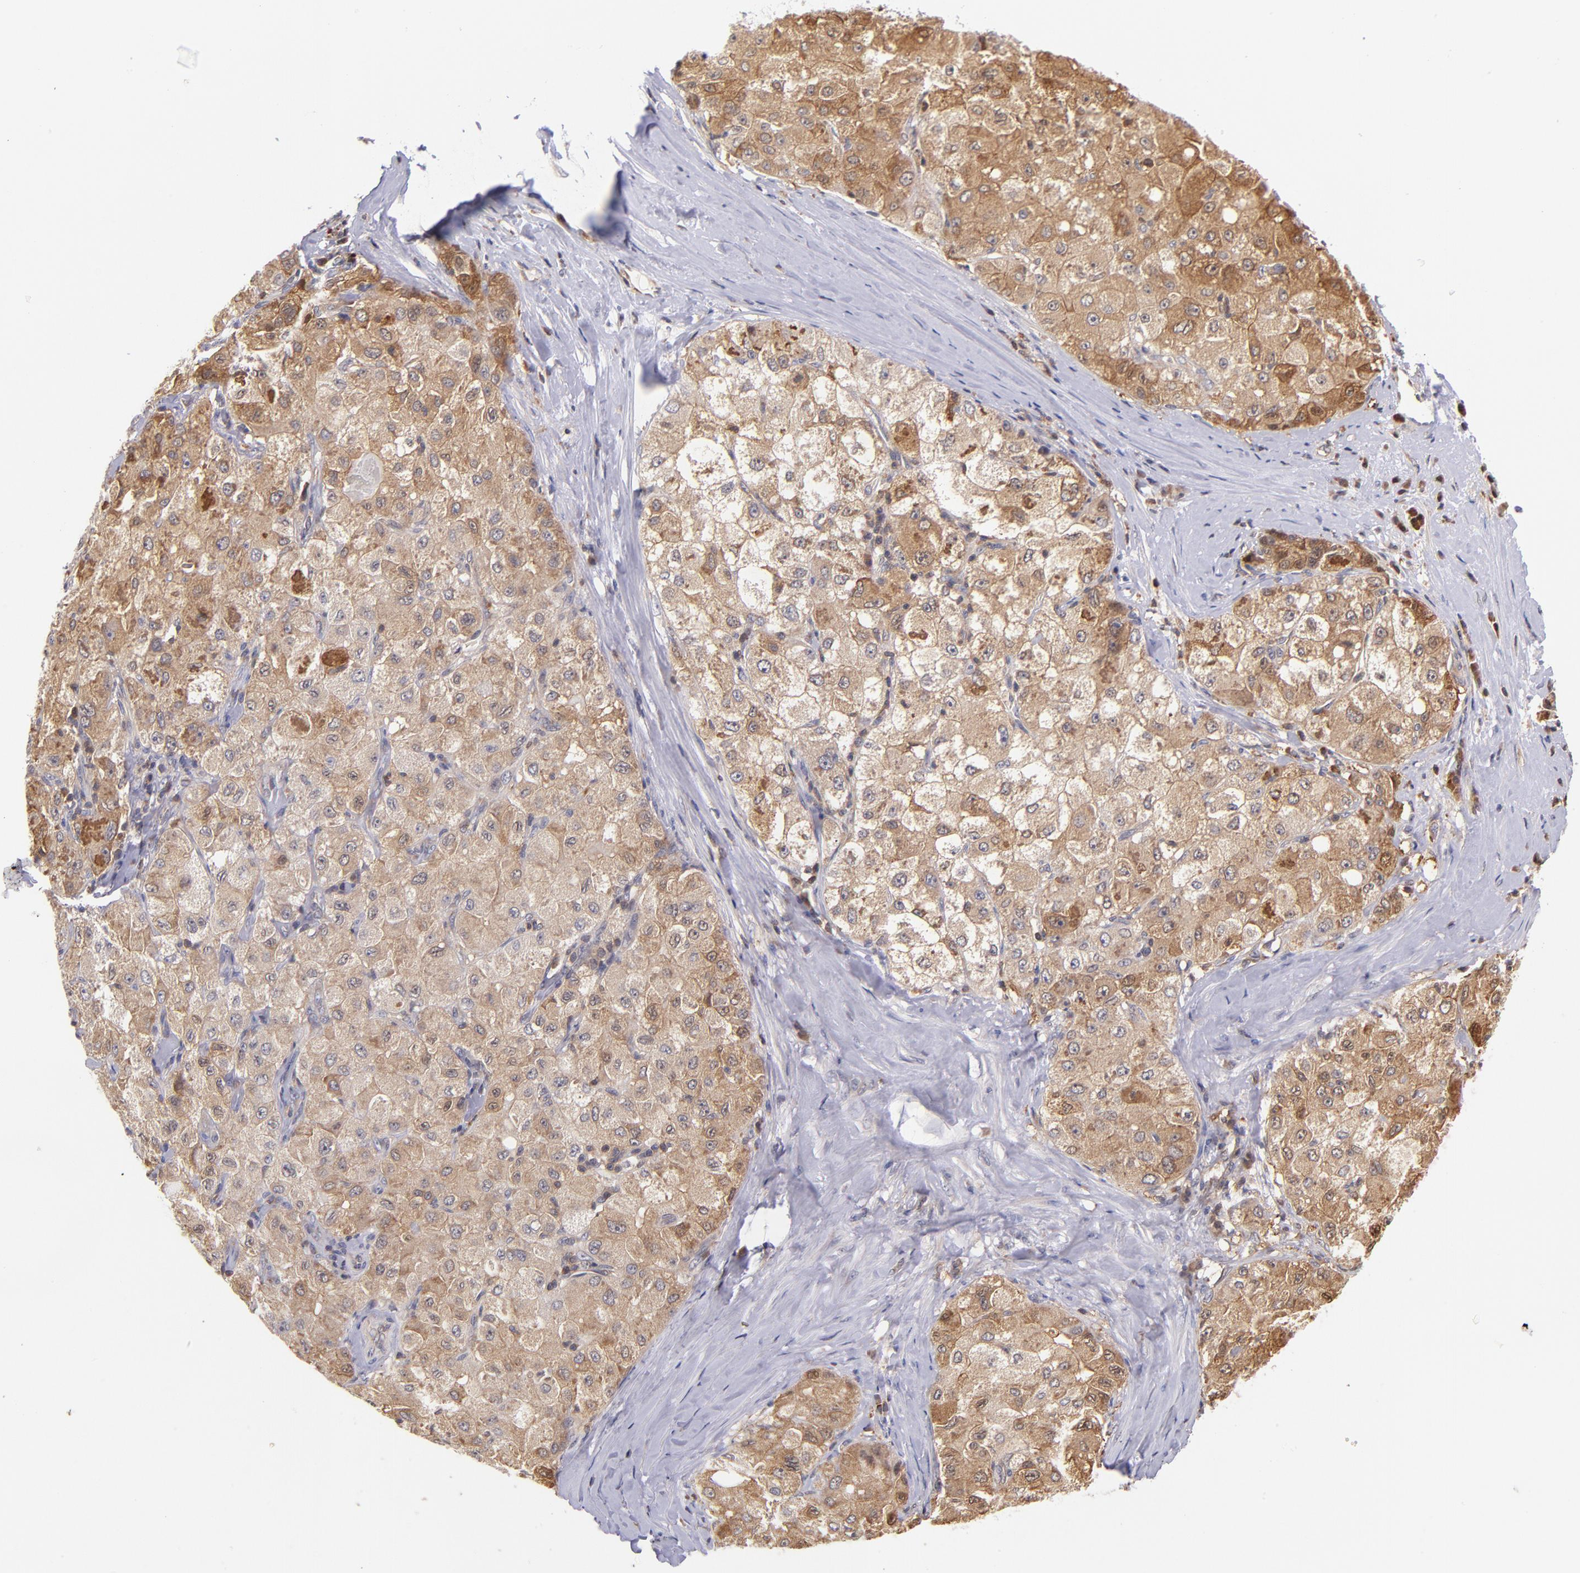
{"staining": {"intensity": "moderate", "quantity": ">75%", "location": "cytoplasmic/membranous"}, "tissue": "liver cancer", "cell_type": "Tumor cells", "image_type": "cancer", "snomed": [{"axis": "morphology", "description": "Carcinoma, Hepatocellular, NOS"}, {"axis": "topography", "description": "Liver"}], "caption": "An immunohistochemistry photomicrograph of neoplastic tissue is shown. Protein staining in brown shows moderate cytoplasmic/membranous positivity in hepatocellular carcinoma (liver) within tumor cells.", "gene": "YWHAB", "patient": {"sex": "male", "age": 80}}